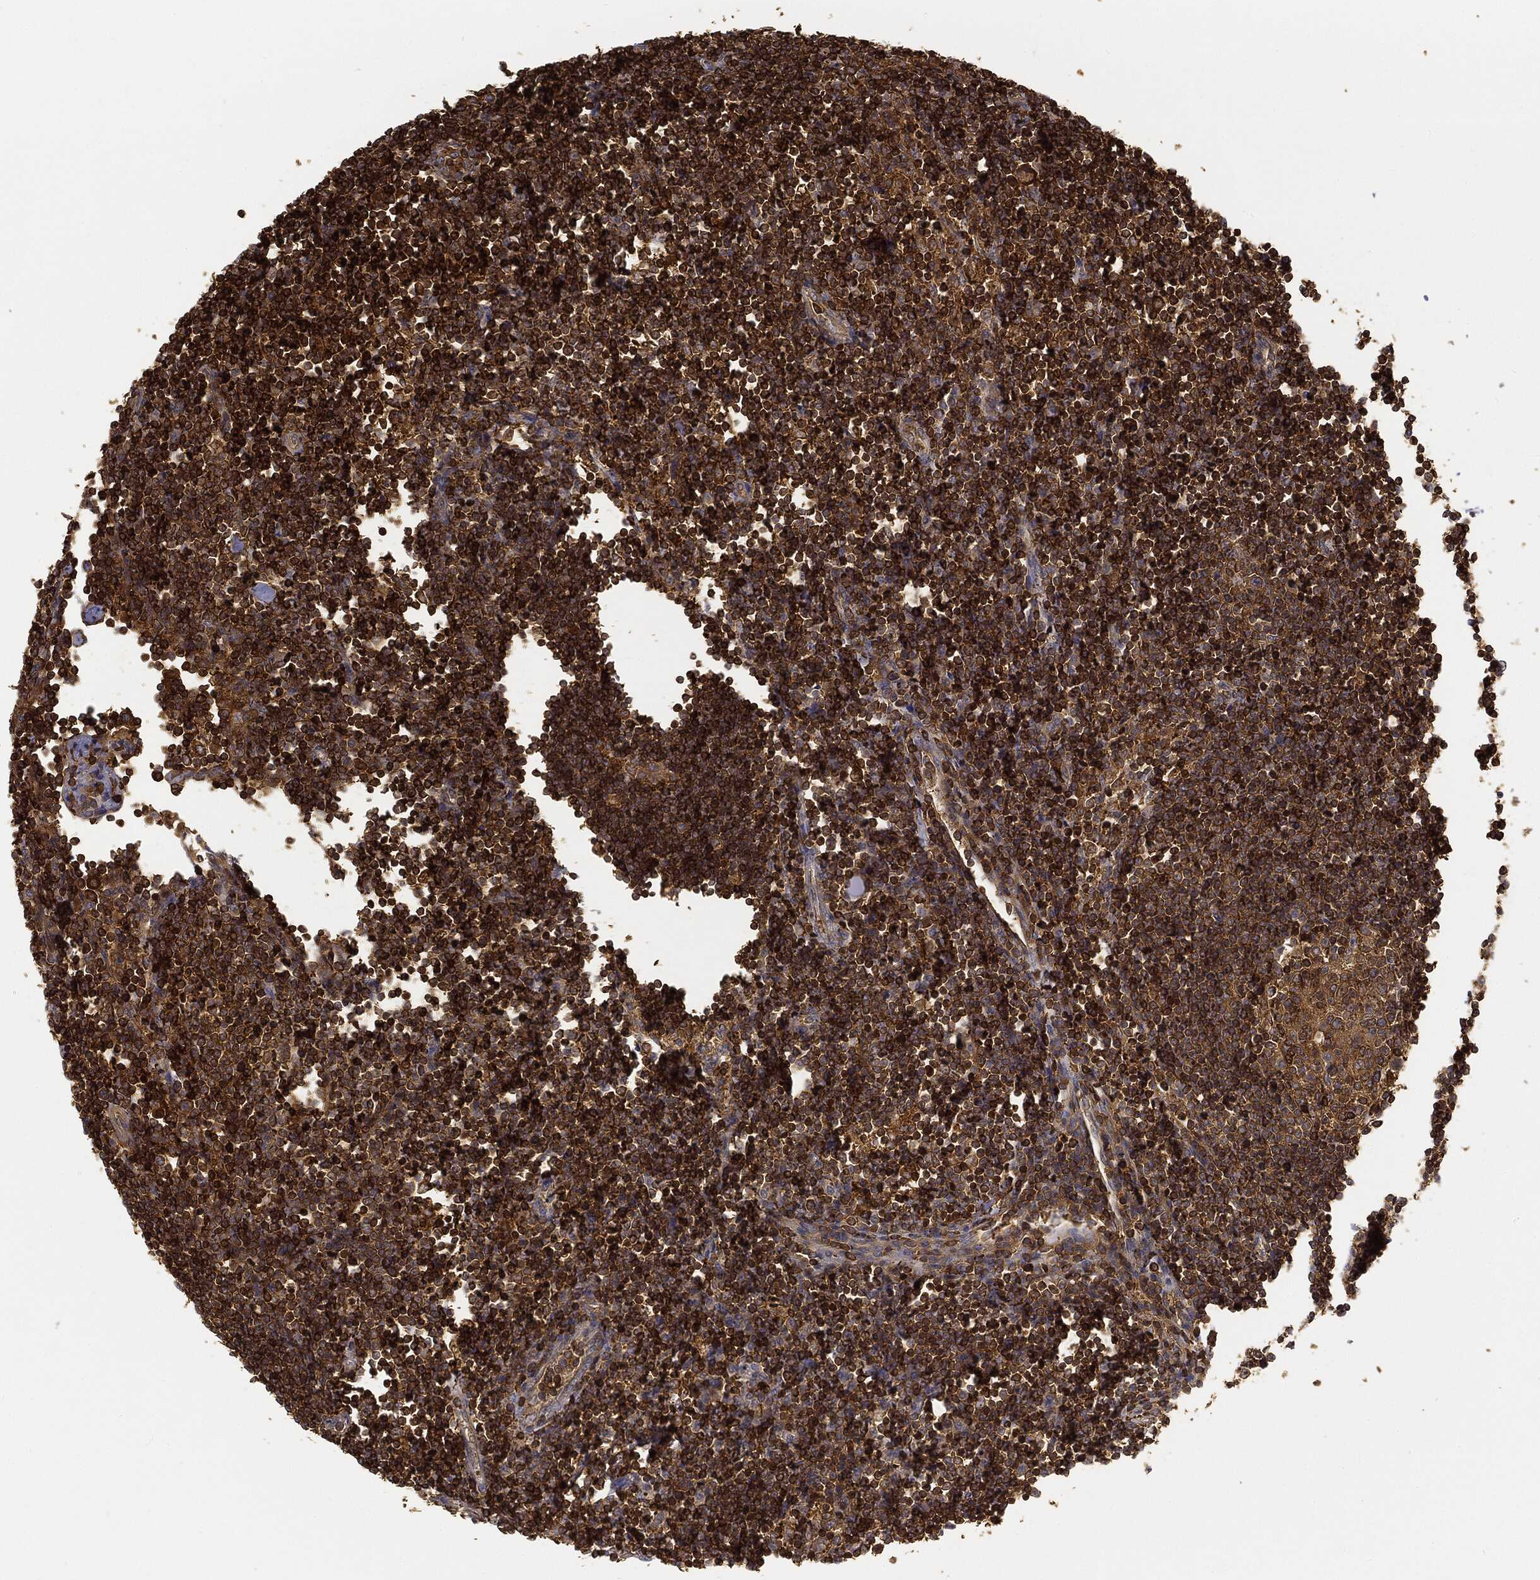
{"staining": {"intensity": "moderate", "quantity": ">75%", "location": "cytoplasmic/membranous"}, "tissue": "lymph node", "cell_type": "Germinal center cells", "image_type": "normal", "snomed": [{"axis": "morphology", "description": "Normal tissue, NOS"}, {"axis": "morphology", "description": "Adenocarcinoma, NOS"}, {"axis": "topography", "description": "Lymph node"}, {"axis": "topography", "description": "Pancreas"}], "caption": "Immunohistochemistry staining of unremarkable lymph node, which shows medium levels of moderate cytoplasmic/membranous expression in about >75% of germinal center cells indicating moderate cytoplasmic/membranous protein staining. The staining was performed using DAB (brown) for protein detection and nuclei were counterstained in hematoxylin (blue).", "gene": "WDR1", "patient": {"sex": "female", "age": 58}}